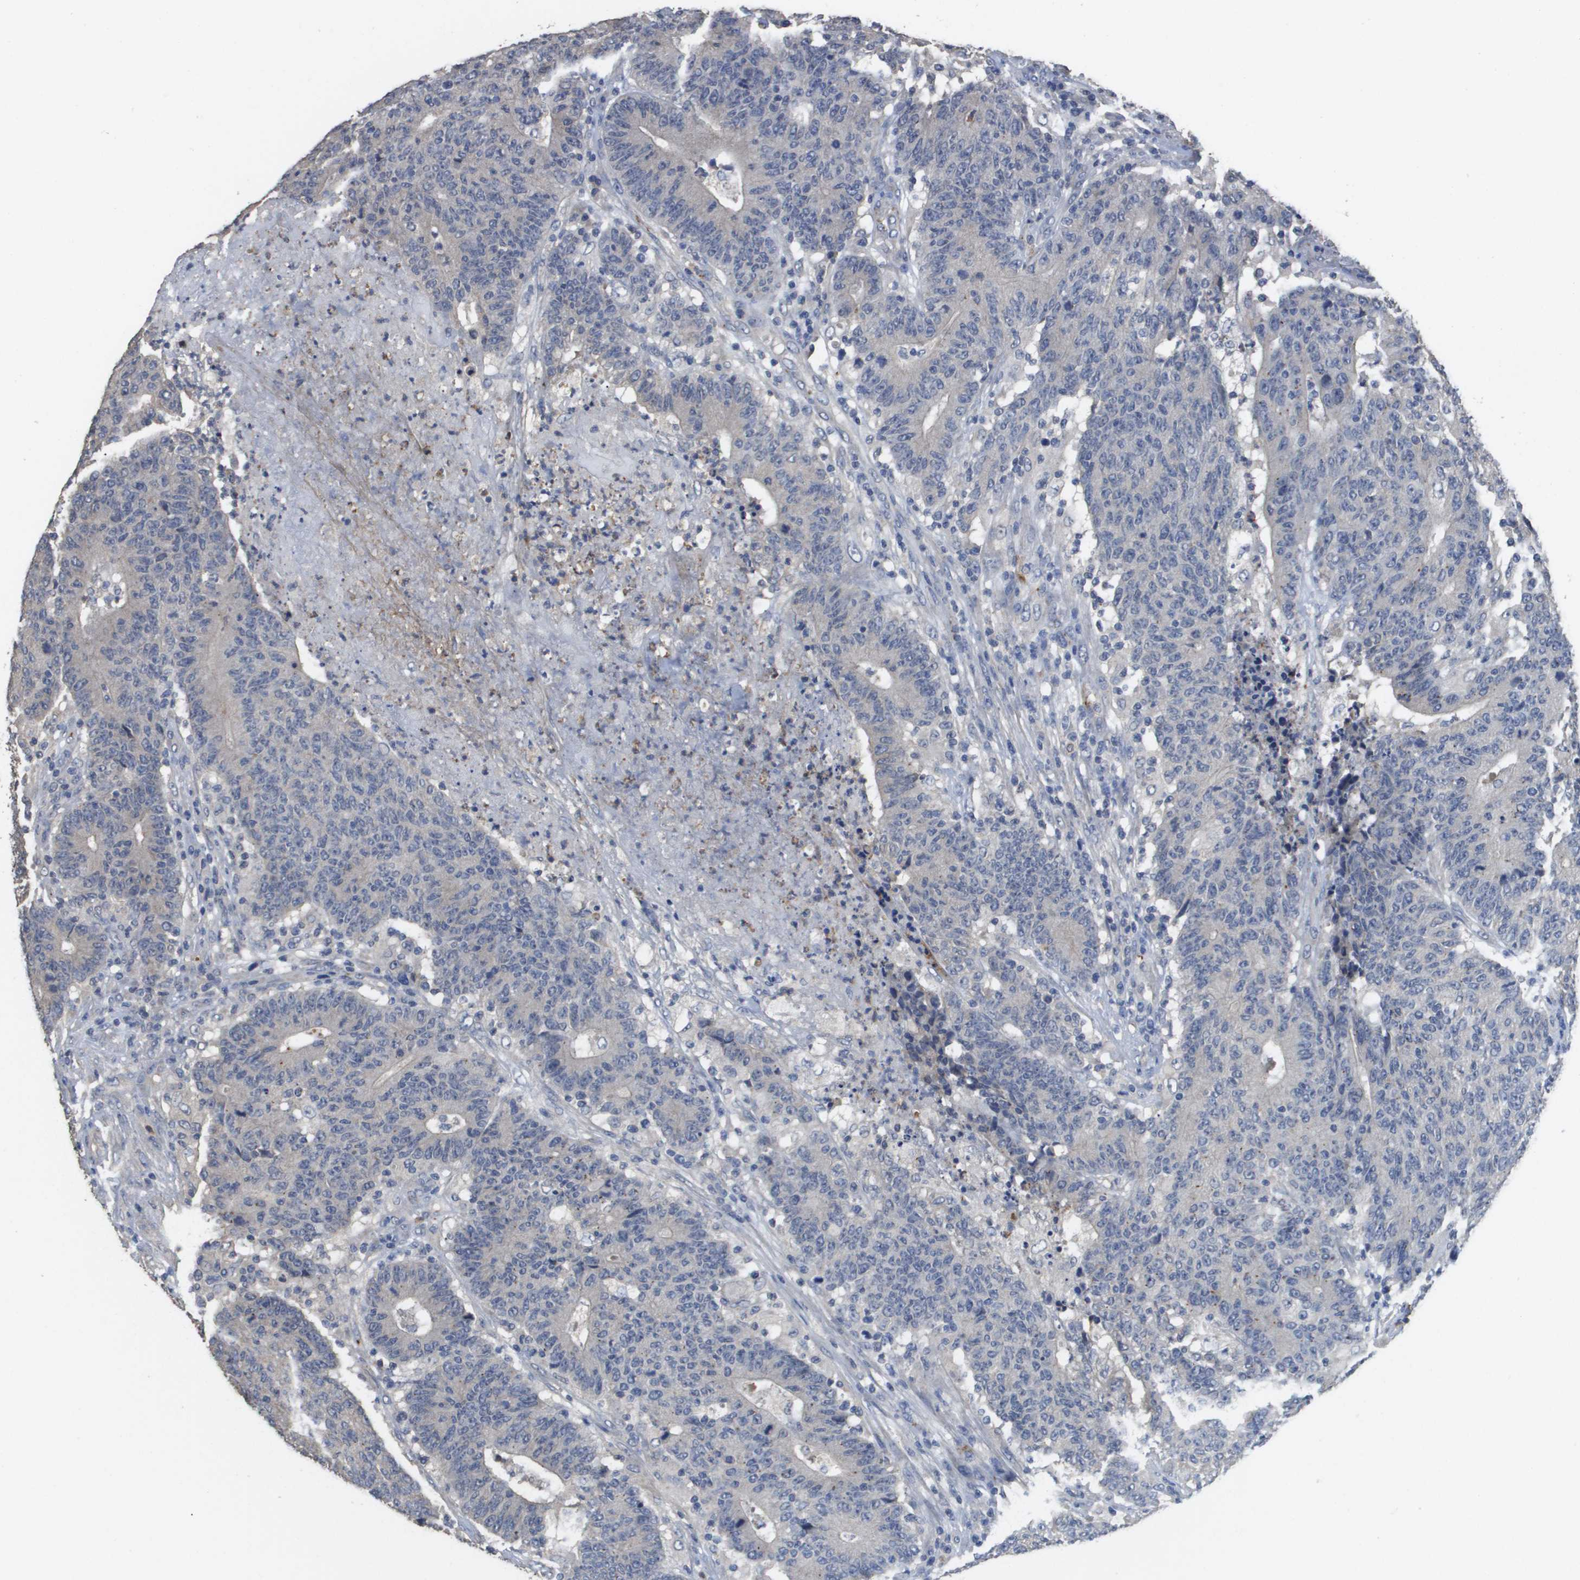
{"staining": {"intensity": "negative", "quantity": "none", "location": "none"}, "tissue": "colorectal cancer", "cell_type": "Tumor cells", "image_type": "cancer", "snomed": [{"axis": "morphology", "description": "Normal tissue, NOS"}, {"axis": "morphology", "description": "Adenocarcinoma, NOS"}, {"axis": "topography", "description": "Colon"}], "caption": "There is no significant positivity in tumor cells of colorectal cancer (adenocarcinoma).", "gene": "RAB27B", "patient": {"sex": "female", "age": 75}}